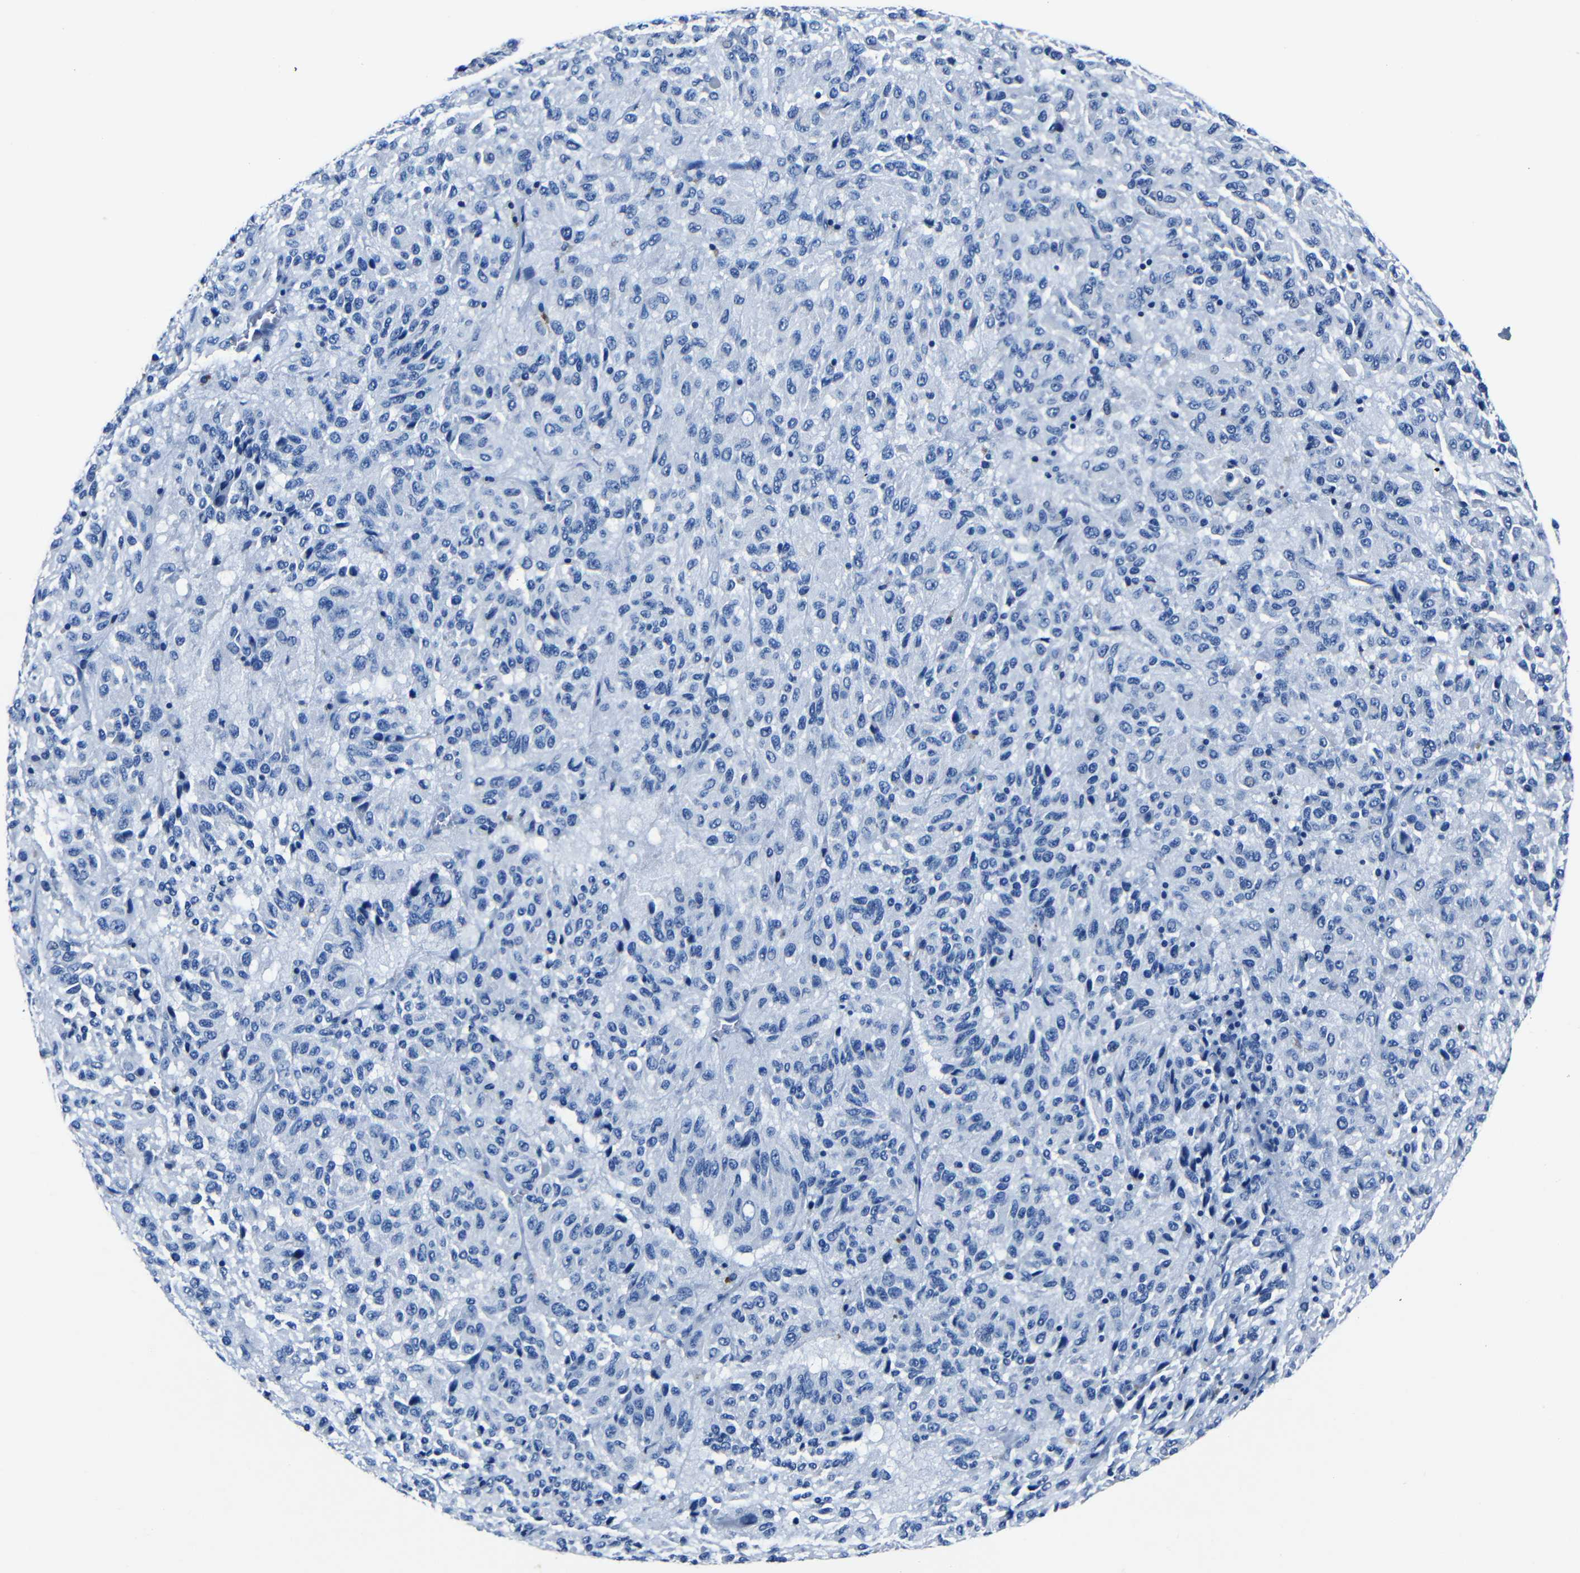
{"staining": {"intensity": "negative", "quantity": "none", "location": "none"}, "tissue": "melanoma", "cell_type": "Tumor cells", "image_type": "cancer", "snomed": [{"axis": "morphology", "description": "Malignant melanoma, Metastatic site"}, {"axis": "topography", "description": "Lung"}], "caption": "High magnification brightfield microscopy of malignant melanoma (metastatic site) stained with DAB (brown) and counterstained with hematoxylin (blue): tumor cells show no significant expression.", "gene": "NCMAP", "patient": {"sex": "male", "age": 64}}